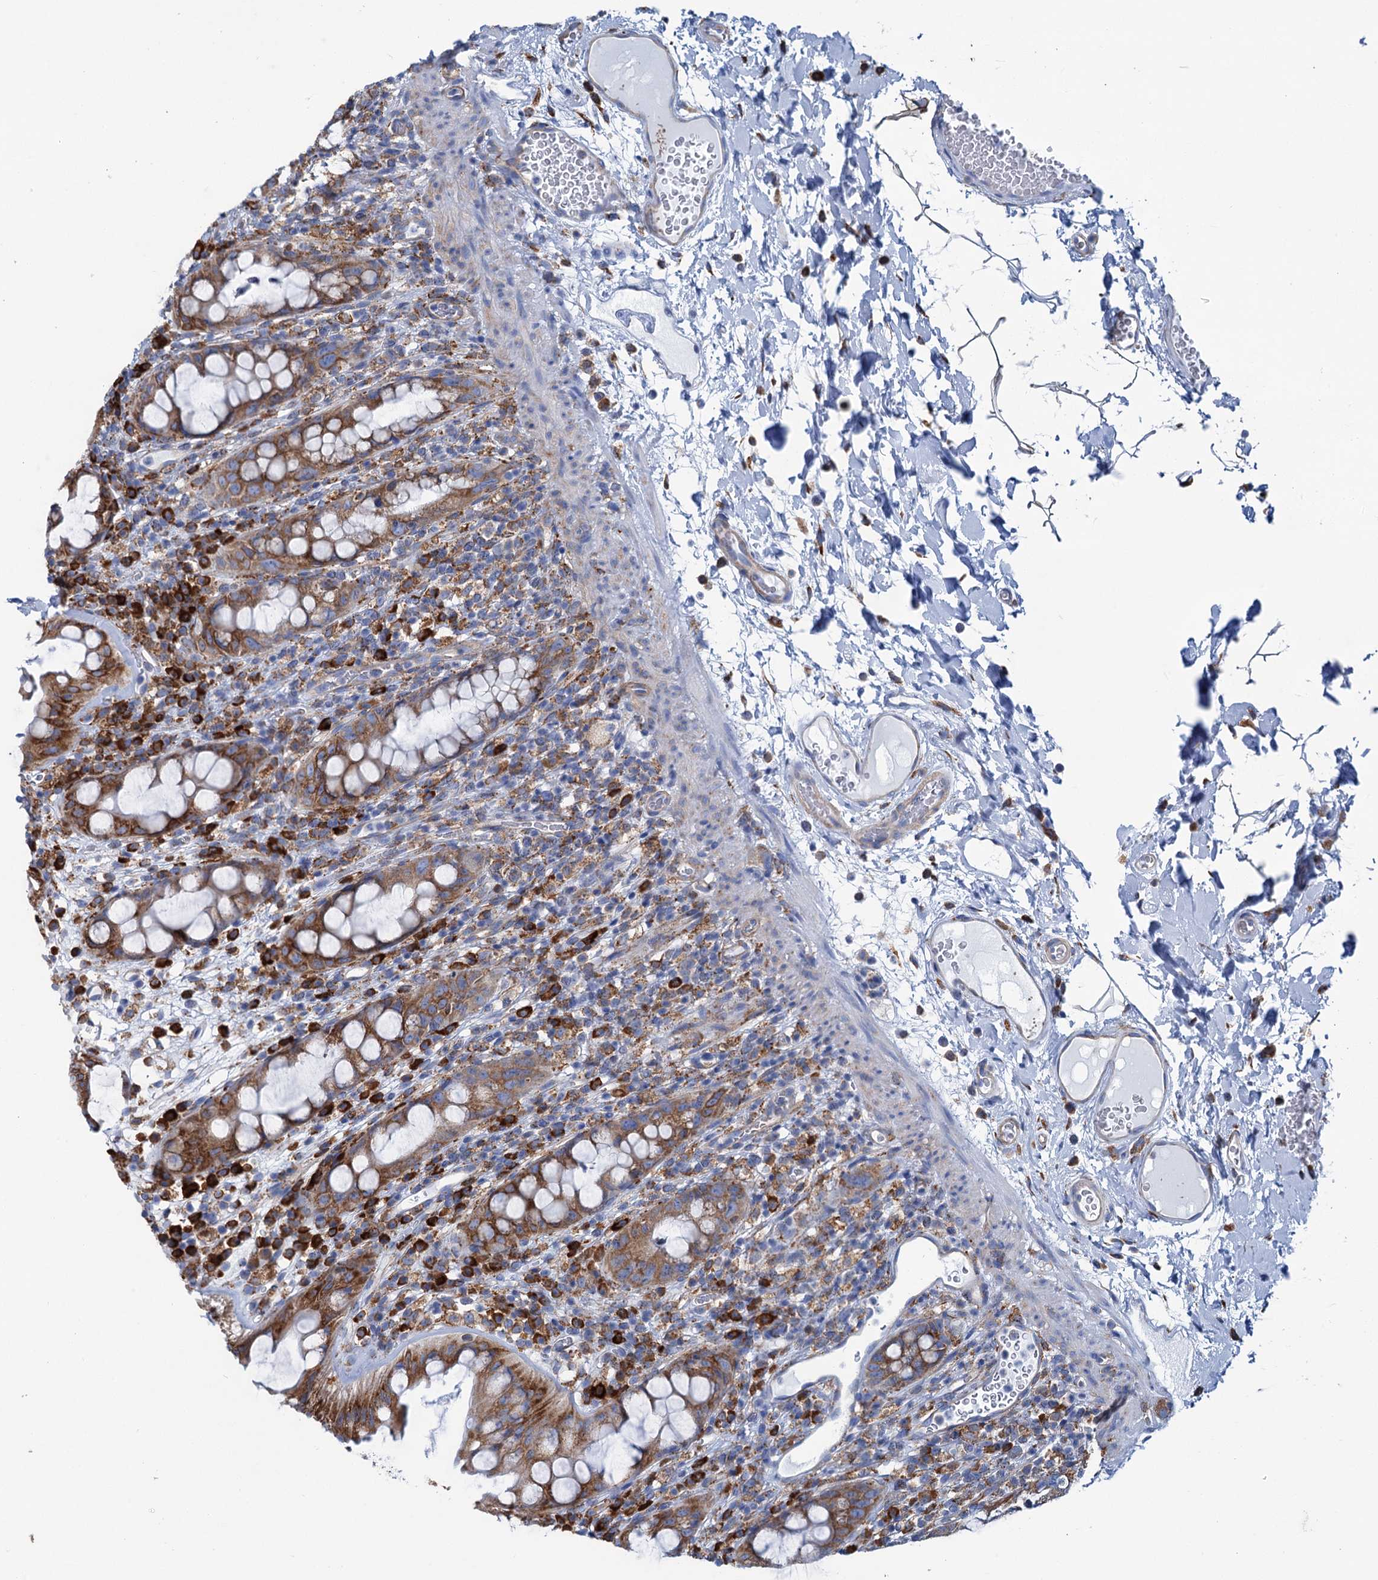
{"staining": {"intensity": "moderate", "quantity": ">75%", "location": "cytoplasmic/membranous"}, "tissue": "rectum", "cell_type": "Glandular cells", "image_type": "normal", "snomed": [{"axis": "morphology", "description": "Normal tissue, NOS"}, {"axis": "topography", "description": "Rectum"}], "caption": "Protein analysis of normal rectum displays moderate cytoplasmic/membranous staining in approximately >75% of glandular cells.", "gene": "SHE", "patient": {"sex": "female", "age": 57}}